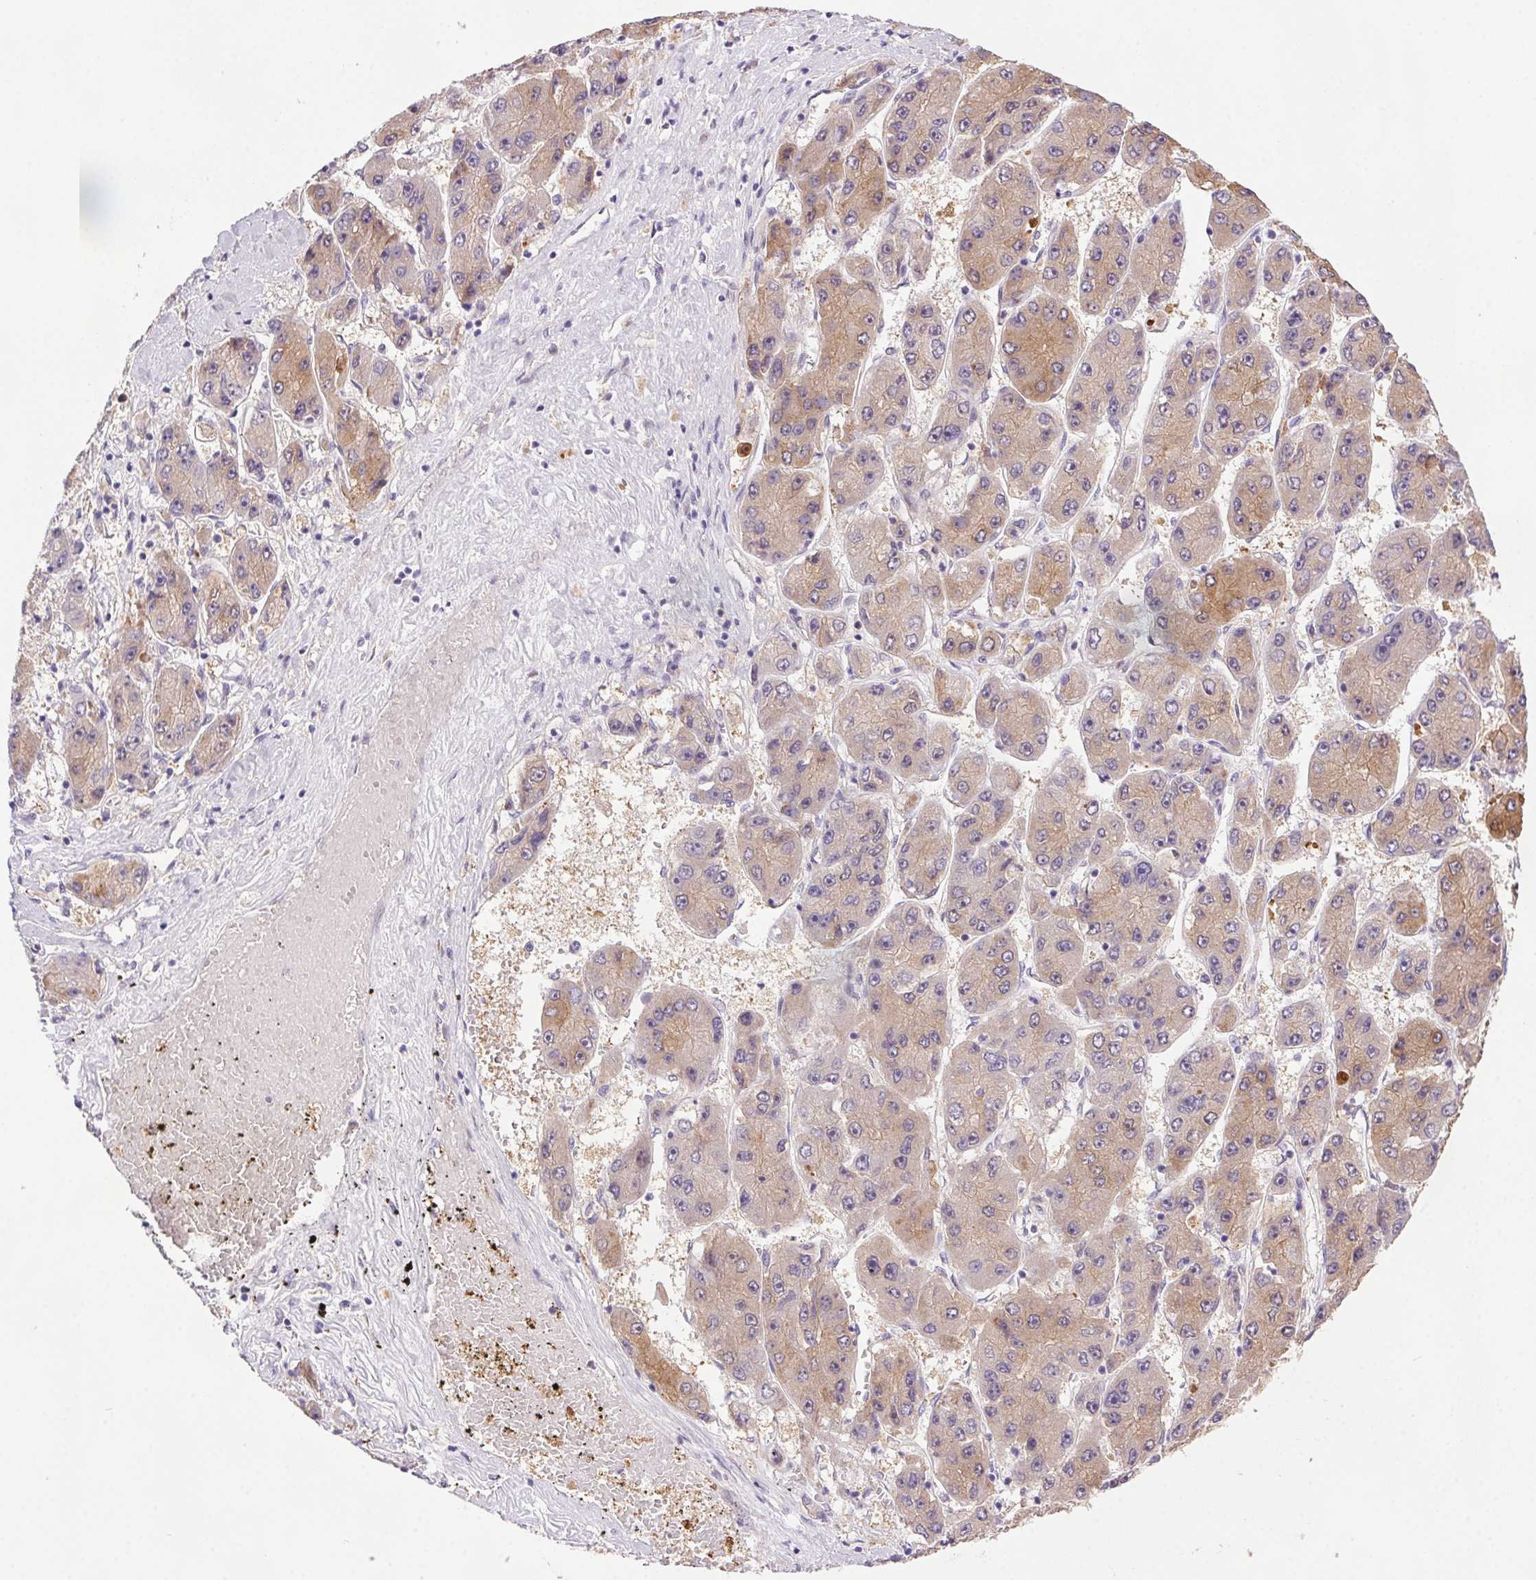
{"staining": {"intensity": "moderate", "quantity": "25%-75%", "location": "cytoplasmic/membranous"}, "tissue": "liver cancer", "cell_type": "Tumor cells", "image_type": "cancer", "snomed": [{"axis": "morphology", "description": "Carcinoma, Hepatocellular, NOS"}, {"axis": "topography", "description": "Liver"}], "caption": "A brown stain labels moderate cytoplasmic/membranous positivity of a protein in hepatocellular carcinoma (liver) tumor cells.", "gene": "LRRTM1", "patient": {"sex": "female", "age": 61}}